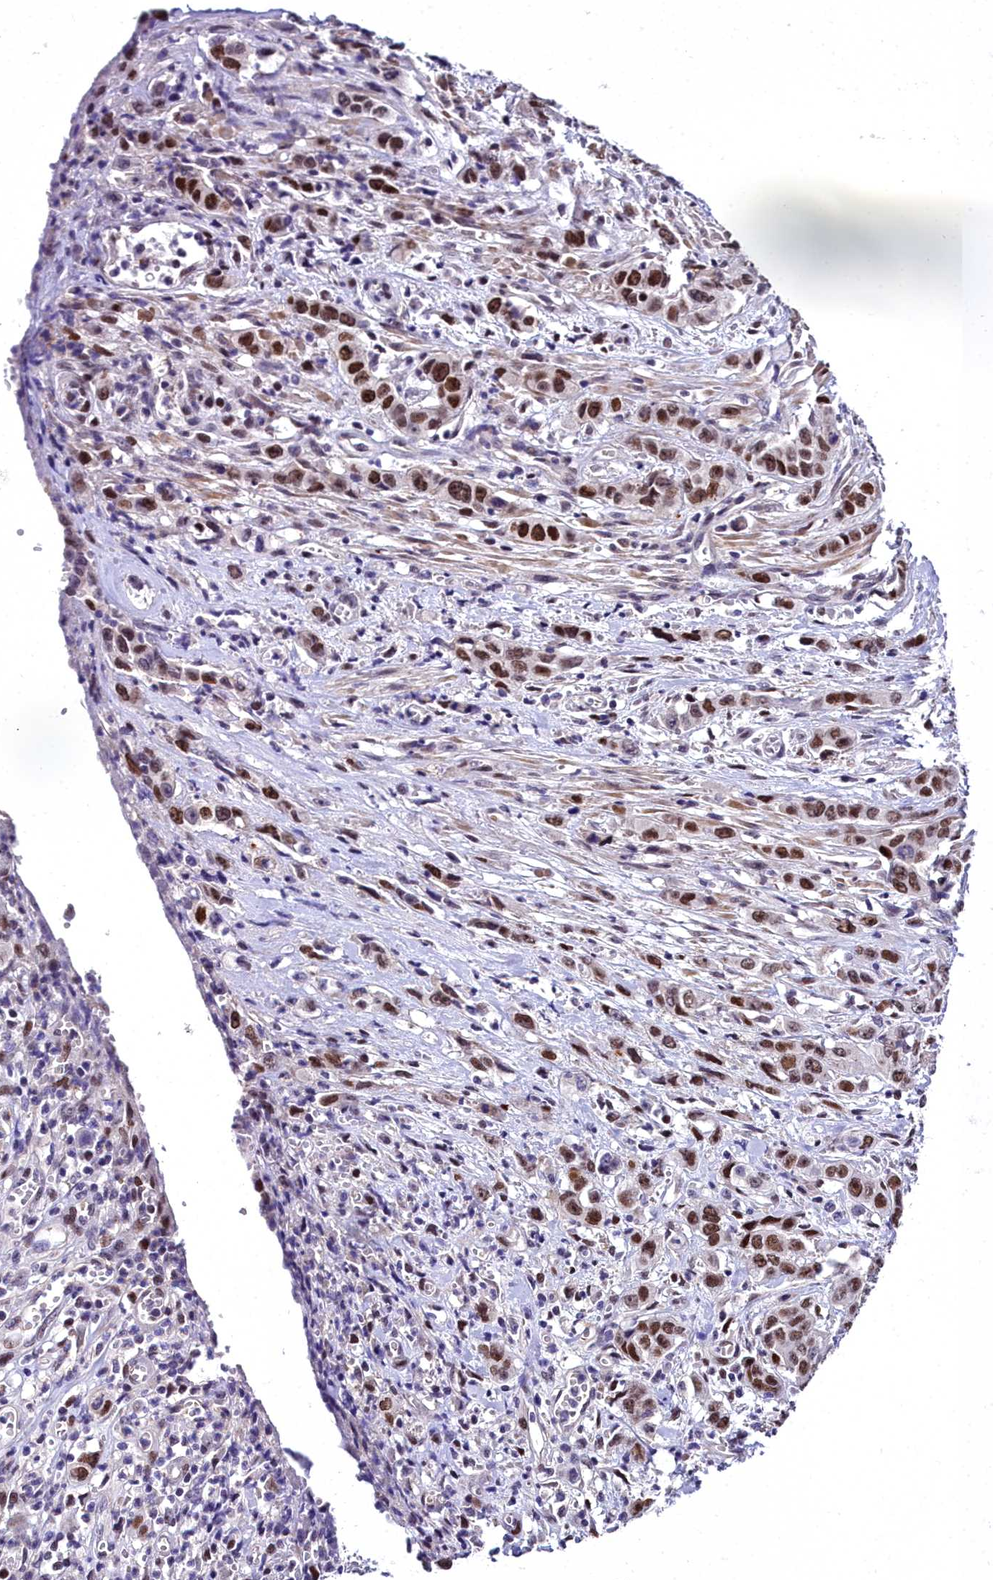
{"staining": {"intensity": "moderate", "quantity": ">75%", "location": "nuclear"}, "tissue": "stomach cancer", "cell_type": "Tumor cells", "image_type": "cancer", "snomed": [{"axis": "morphology", "description": "Adenocarcinoma, NOS"}, {"axis": "topography", "description": "Stomach, upper"}], "caption": "An immunohistochemistry (IHC) photomicrograph of neoplastic tissue is shown. Protein staining in brown shows moderate nuclear positivity in stomach cancer (adenocarcinoma) within tumor cells. (DAB IHC with brightfield microscopy, high magnification).", "gene": "TRIML2", "patient": {"sex": "male", "age": 62}}